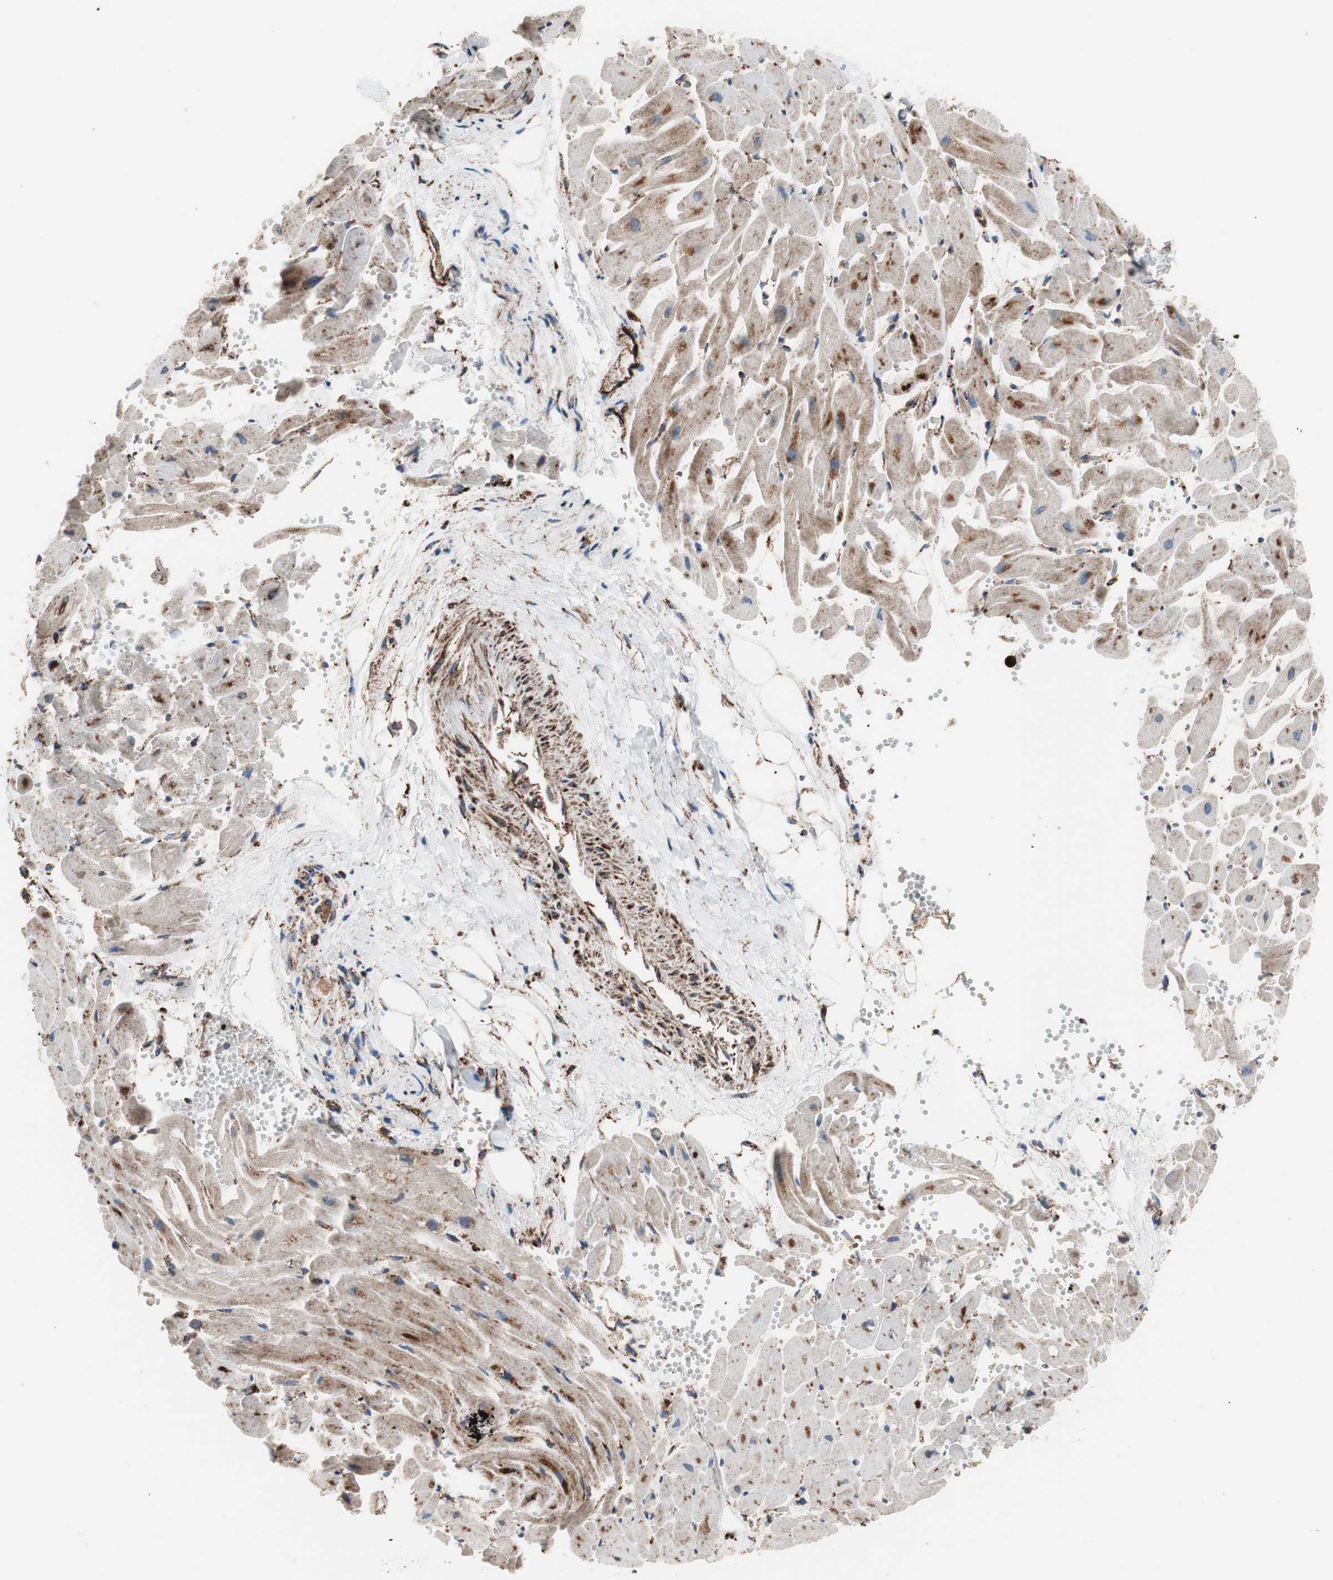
{"staining": {"intensity": "strong", "quantity": ">75%", "location": "cytoplasmic/membranous"}, "tissue": "heart muscle", "cell_type": "Cardiomyocytes", "image_type": "normal", "snomed": [{"axis": "morphology", "description": "Normal tissue, NOS"}, {"axis": "topography", "description": "Heart"}], "caption": "Protein analysis of normal heart muscle exhibits strong cytoplasmic/membranous staining in approximately >75% of cardiomyocytes. The staining was performed using DAB (3,3'-diaminobenzidine), with brown indicating positive protein expression. Nuclei are stained blue with hematoxylin.", "gene": "LAMP1", "patient": {"sex": "female", "age": 19}}